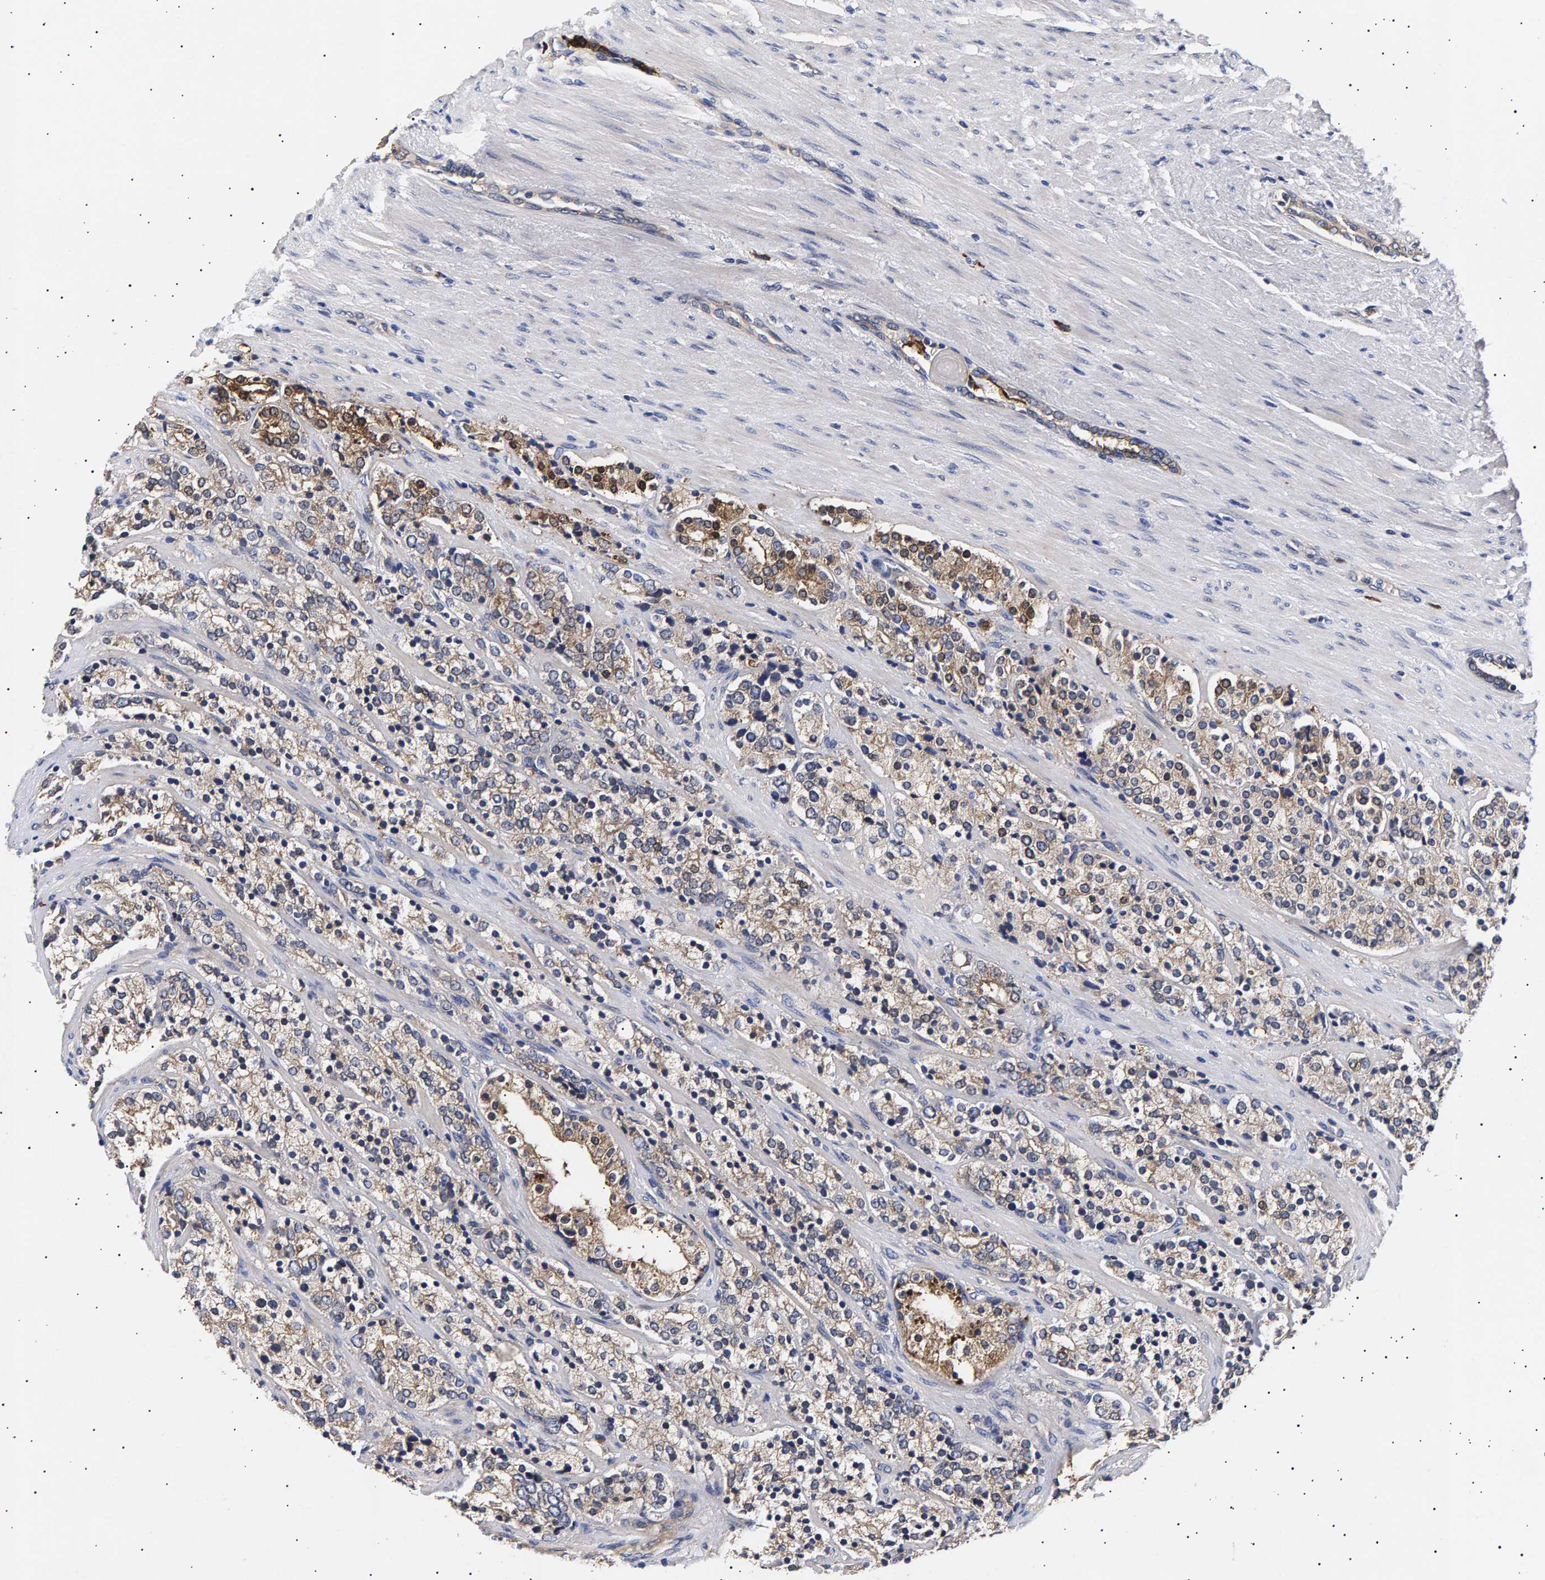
{"staining": {"intensity": "weak", "quantity": "25%-75%", "location": "cytoplasmic/membranous"}, "tissue": "prostate cancer", "cell_type": "Tumor cells", "image_type": "cancer", "snomed": [{"axis": "morphology", "description": "Adenocarcinoma, High grade"}, {"axis": "topography", "description": "Prostate"}], "caption": "Prostate cancer (high-grade adenocarcinoma) stained for a protein (brown) shows weak cytoplasmic/membranous positive positivity in approximately 25%-75% of tumor cells.", "gene": "ANKRD40", "patient": {"sex": "male", "age": 71}}